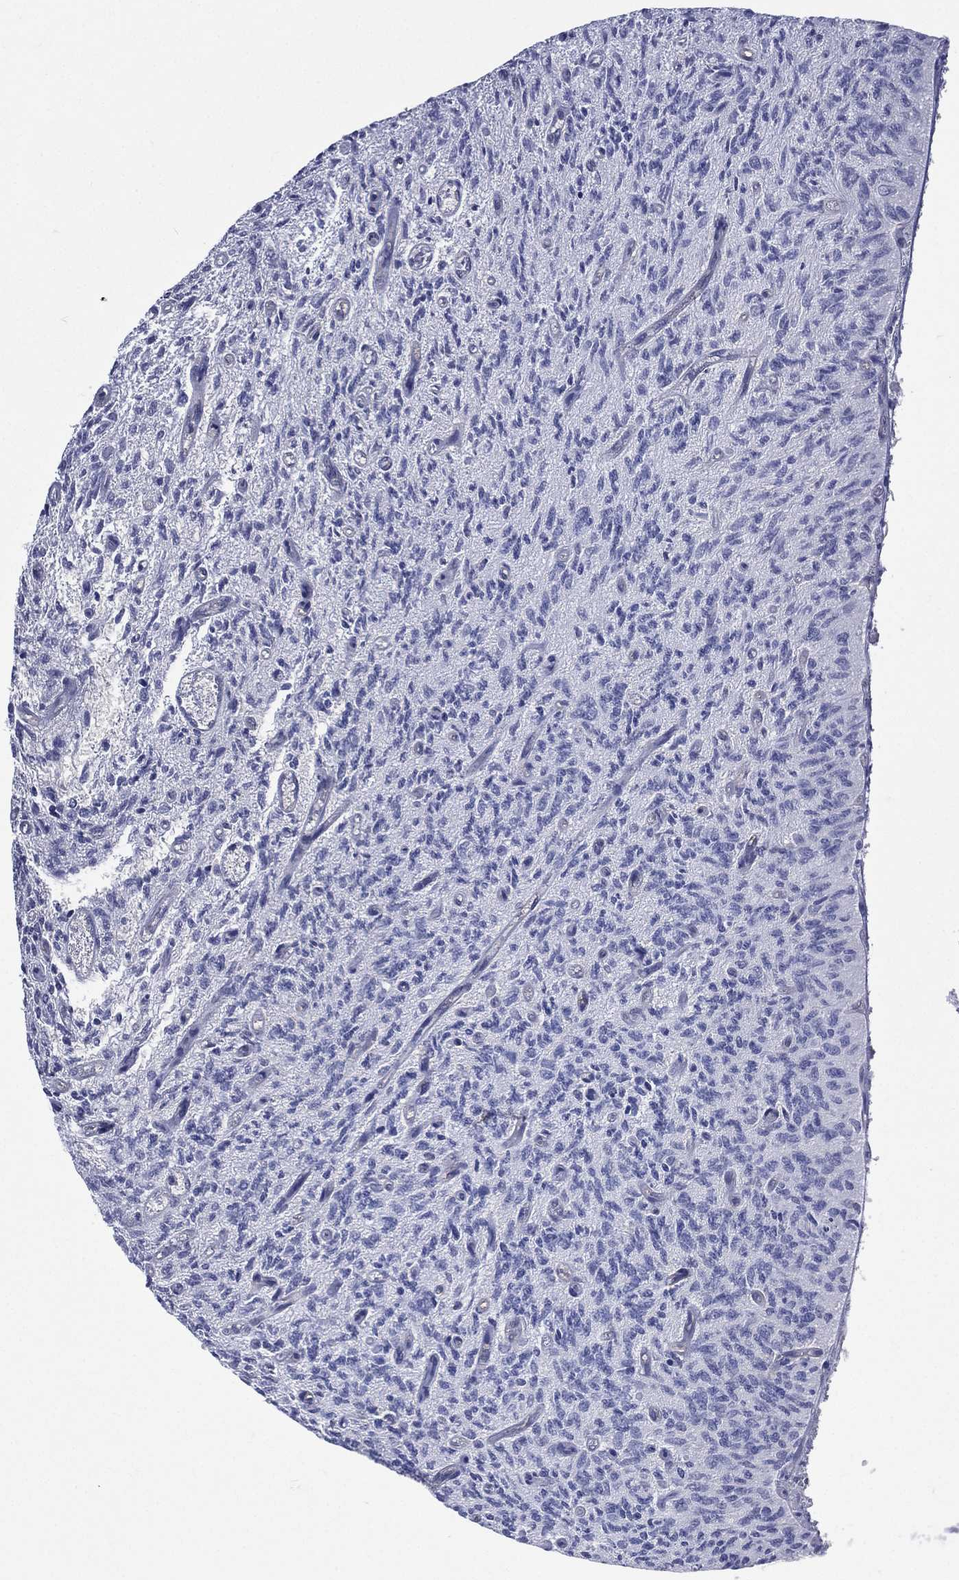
{"staining": {"intensity": "negative", "quantity": "none", "location": "none"}, "tissue": "glioma", "cell_type": "Tumor cells", "image_type": "cancer", "snomed": [{"axis": "morphology", "description": "Glioma, malignant, High grade"}, {"axis": "topography", "description": "Brain"}], "caption": "Immunohistochemistry image of malignant glioma (high-grade) stained for a protein (brown), which demonstrates no positivity in tumor cells. Nuclei are stained in blue.", "gene": "MTAP", "patient": {"sex": "male", "age": 64}}